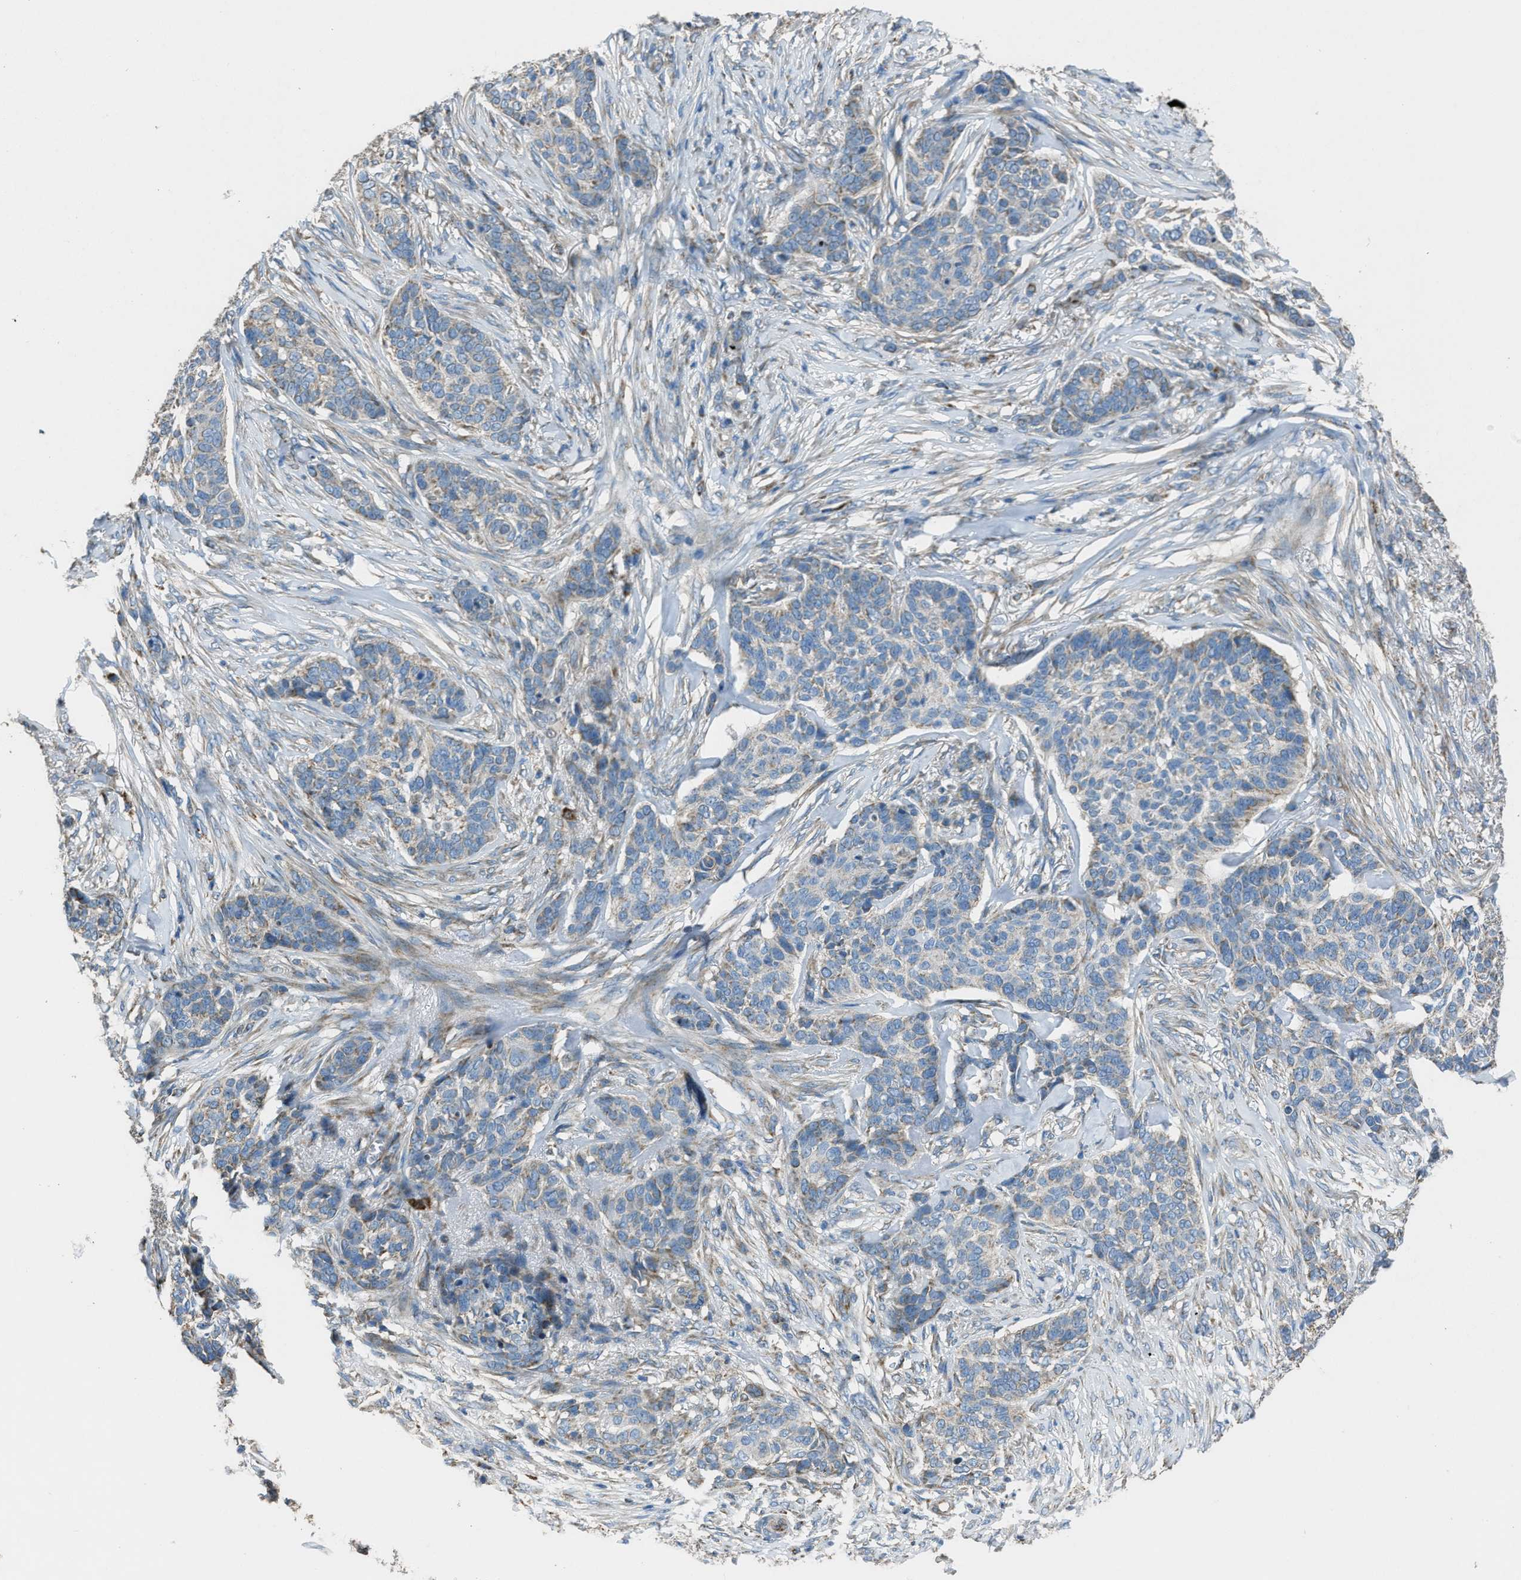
{"staining": {"intensity": "moderate", "quantity": "<25%", "location": "cytoplasmic/membranous"}, "tissue": "skin cancer", "cell_type": "Tumor cells", "image_type": "cancer", "snomed": [{"axis": "morphology", "description": "Basal cell carcinoma"}, {"axis": "topography", "description": "Skin"}], "caption": "Skin cancer (basal cell carcinoma) stained for a protein (brown) reveals moderate cytoplasmic/membranous positive expression in about <25% of tumor cells.", "gene": "SLC25A11", "patient": {"sex": "male", "age": 85}}